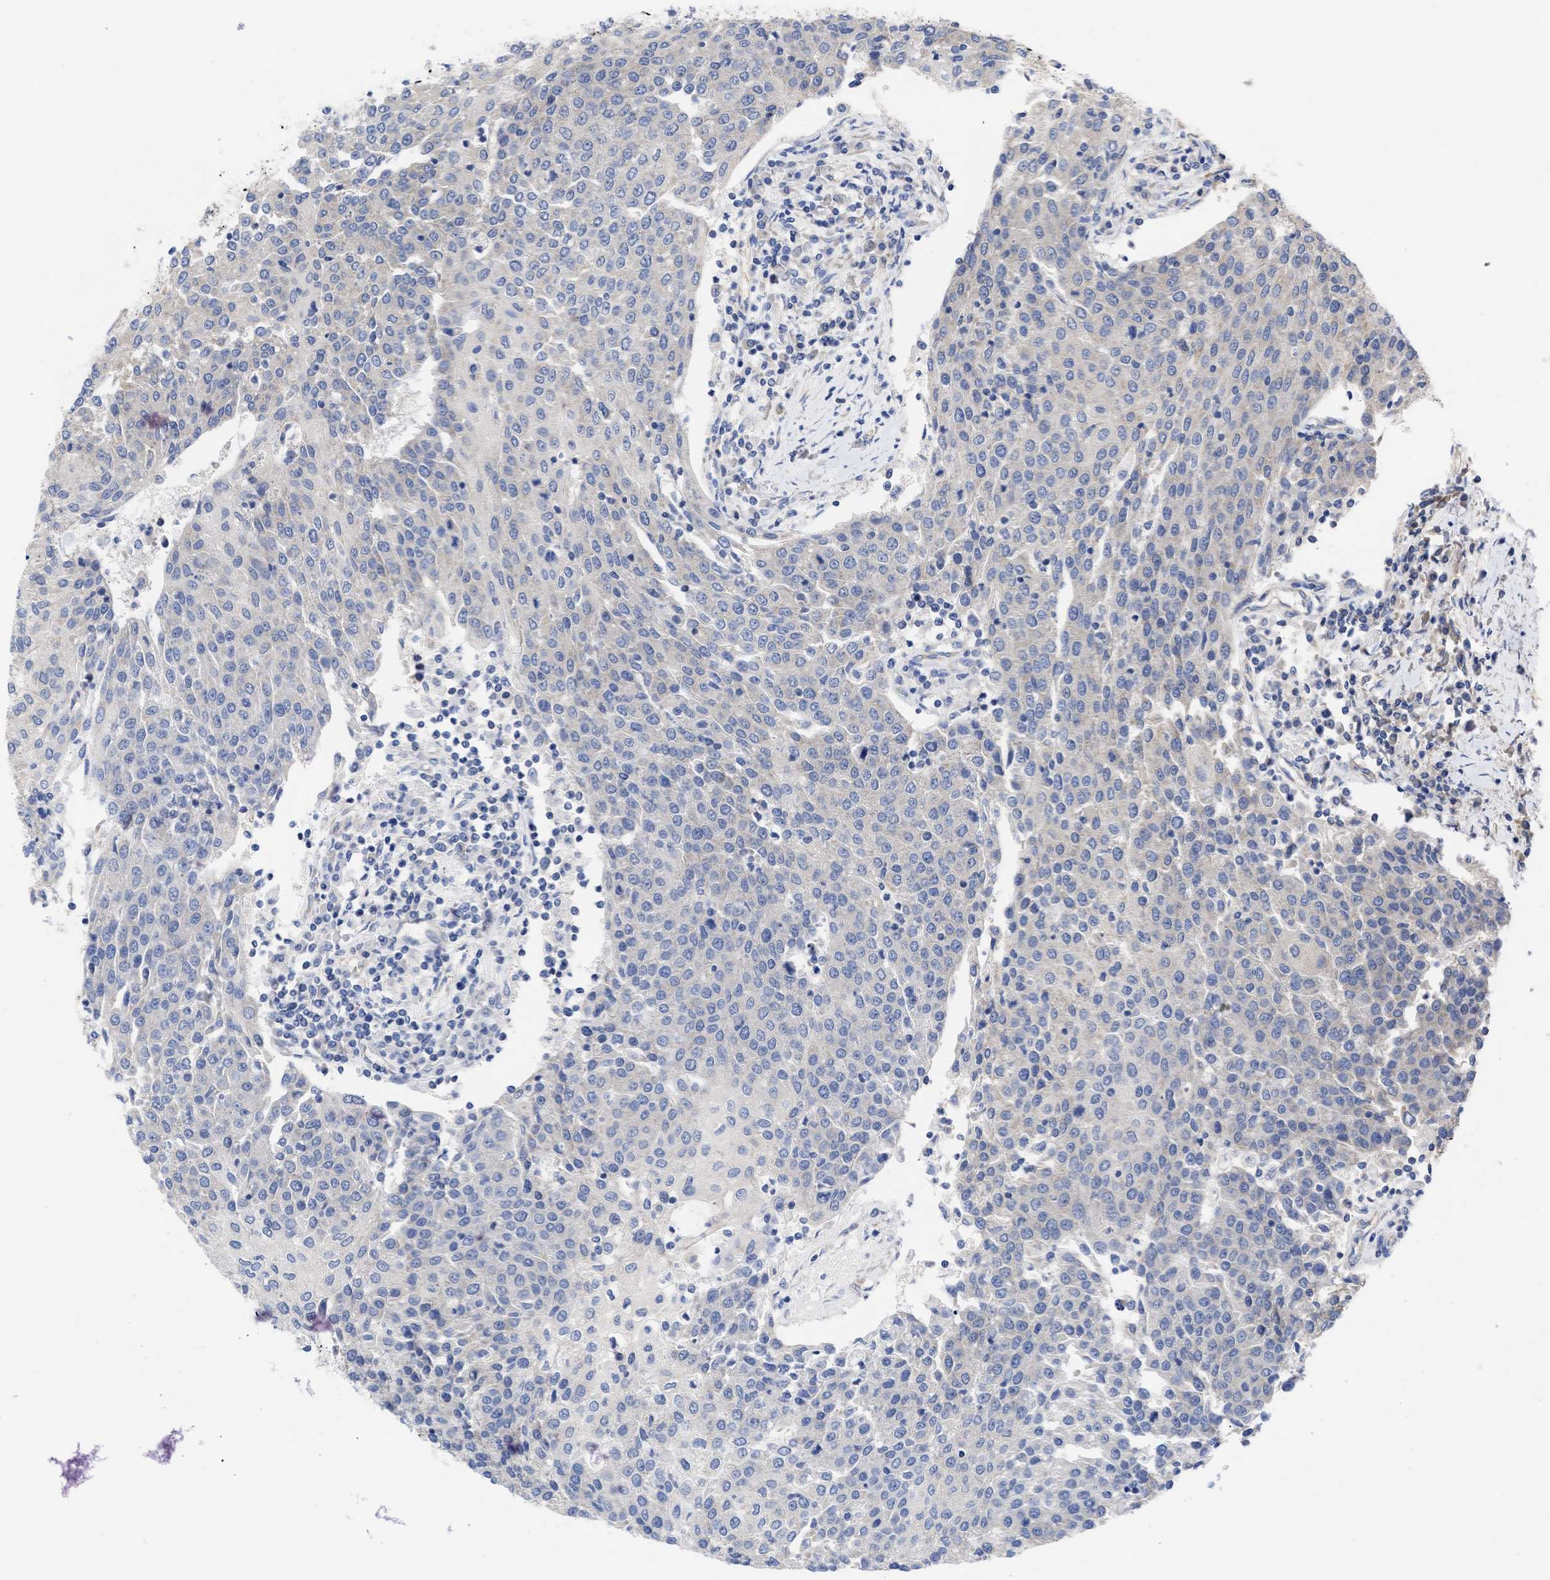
{"staining": {"intensity": "negative", "quantity": "none", "location": "none"}, "tissue": "urothelial cancer", "cell_type": "Tumor cells", "image_type": "cancer", "snomed": [{"axis": "morphology", "description": "Urothelial carcinoma, High grade"}, {"axis": "topography", "description": "Urinary bladder"}], "caption": "This is a micrograph of IHC staining of urothelial cancer, which shows no positivity in tumor cells.", "gene": "MAP2K3", "patient": {"sex": "female", "age": 85}}